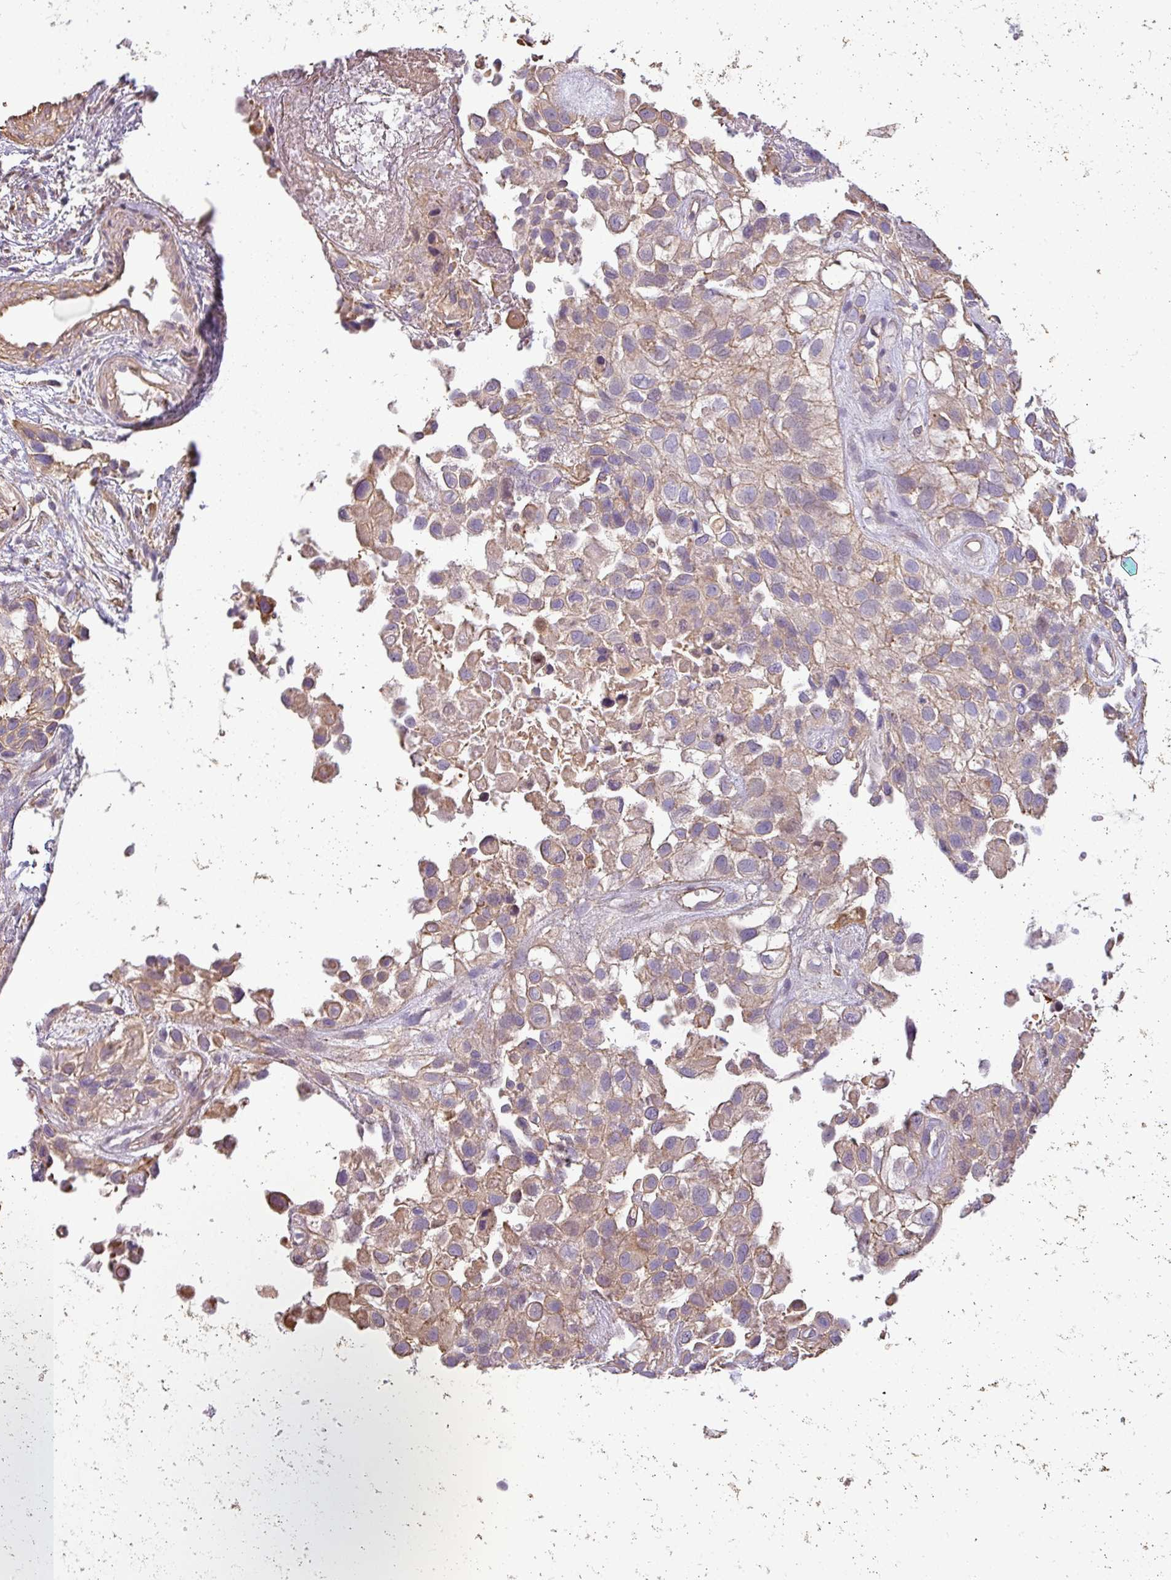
{"staining": {"intensity": "weak", "quantity": ">75%", "location": "cytoplasmic/membranous"}, "tissue": "urothelial cancer", "cell_type": "Tumor cells", "image_type": "cancer", "snomed": [{"axis": "morphology", "description": "Urothelial carcinoma, High grade"}, {"axis": "topography", "description": "Urinary bladder"}], "caption": "High-power microscopy captured an IHC micrograph of urothelial cancer, revealing weak cytoplasmic/membranous staining in approximately >75% of tumor cells.", "gene": "ZNF835", "patient": {"sex": "male", "age": 56}}